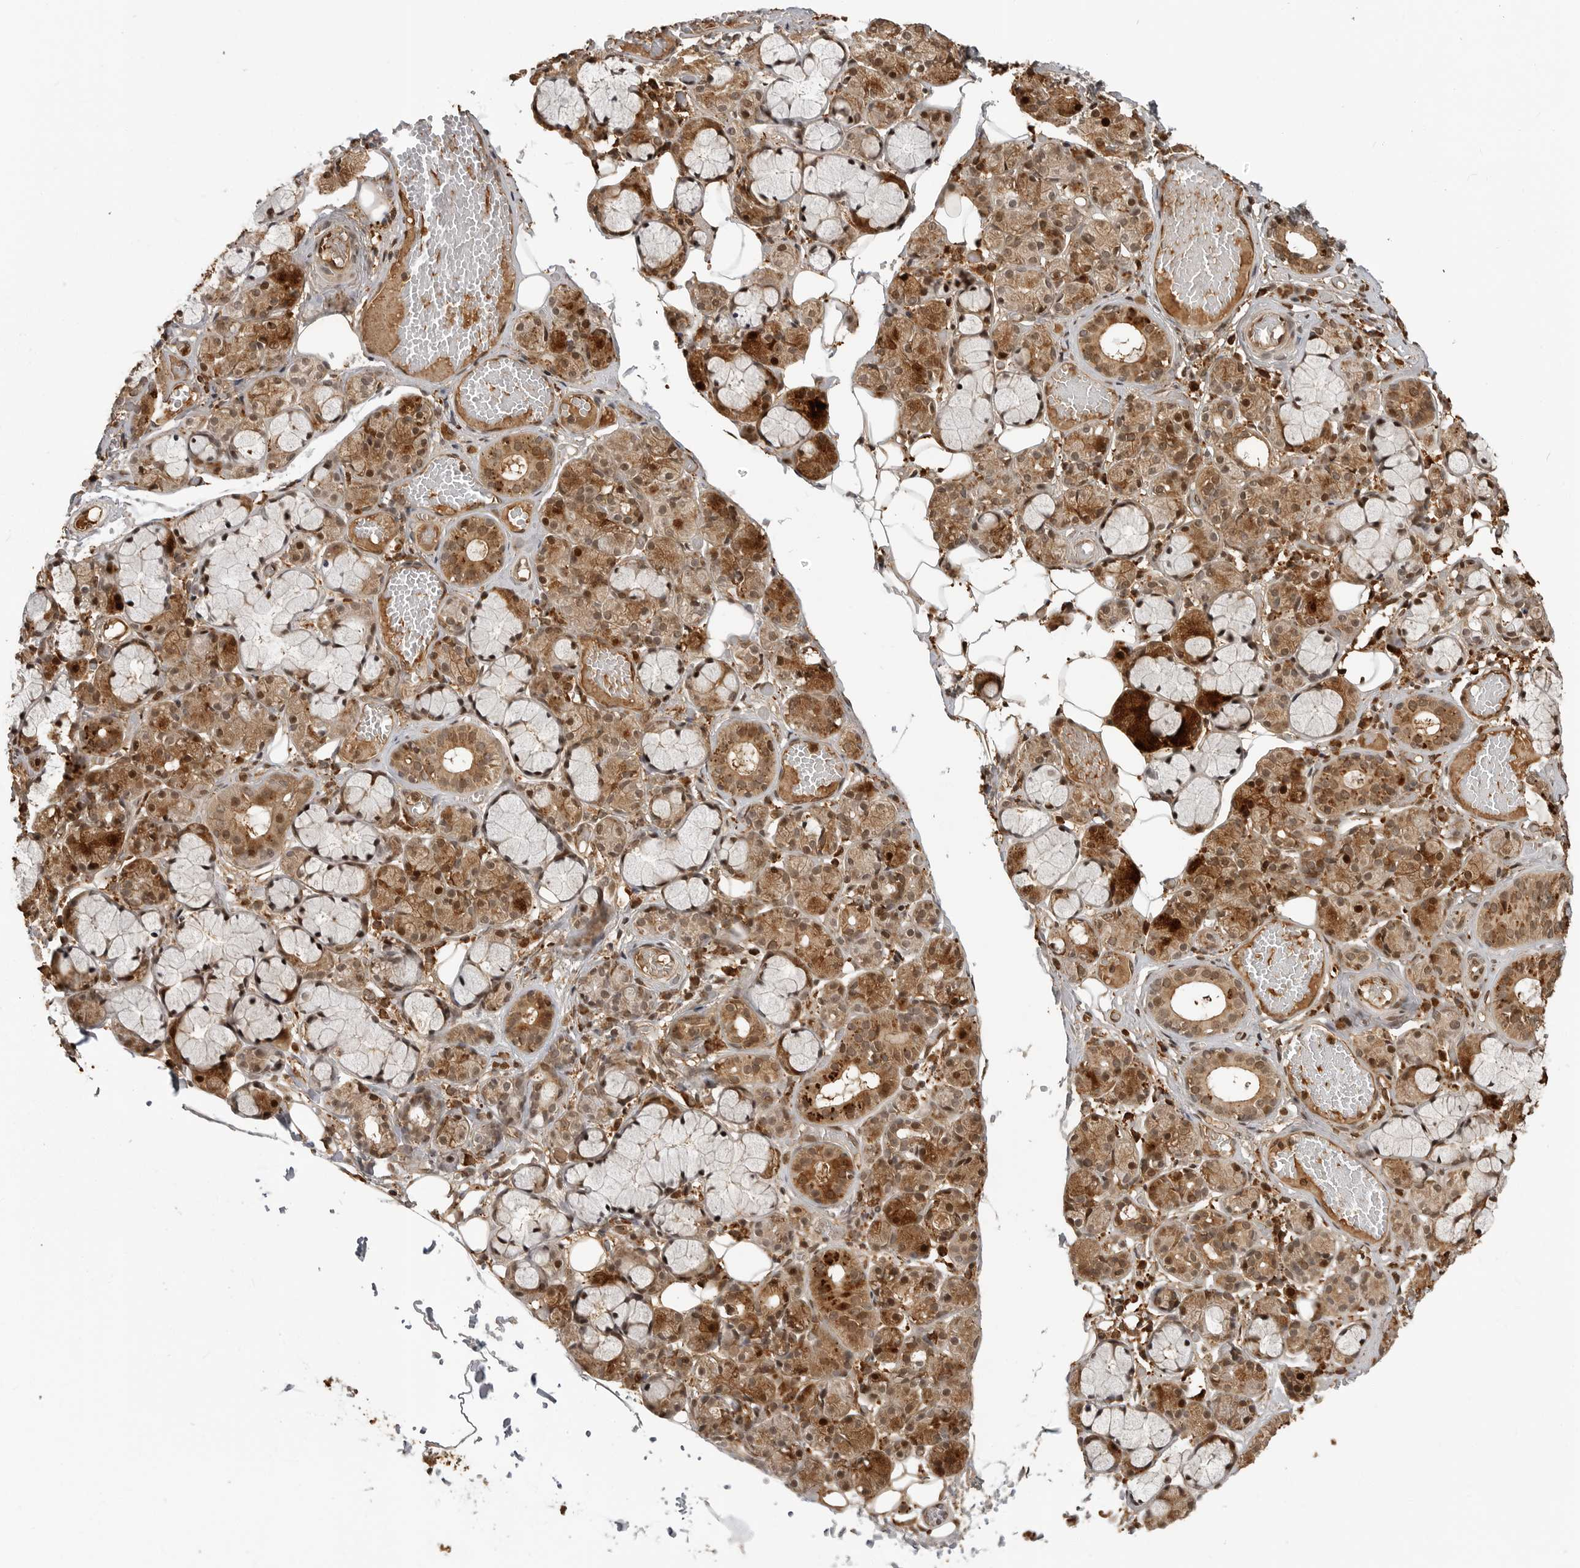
{"staining": {"intensity": "strong", "quantity": "<25%", "location": "cytoplasmic/membranous,nuclear"}, "tissue": "salivary gland", "cell_type": "Glandular cells", "image_type": "normal", "snomed": [{"axis": "morphology", "description": "Normal tissue, NOS"}, {"axis": "topography", "description": "Salivary gland"}], "caption": "Immunohistochemistry (IHC) micrograph of benign salivary gland: human salivary gland stained using IHC exhibits medium levels of strong protein expression localized specifically in the cytoplasmic/membranous,nuclear of glandular cells, appearing as a cytoplasmic/membranous,nuclear brown color.", "gene": "BMP2K", "patient": {"sex": "male", "age": 63}}